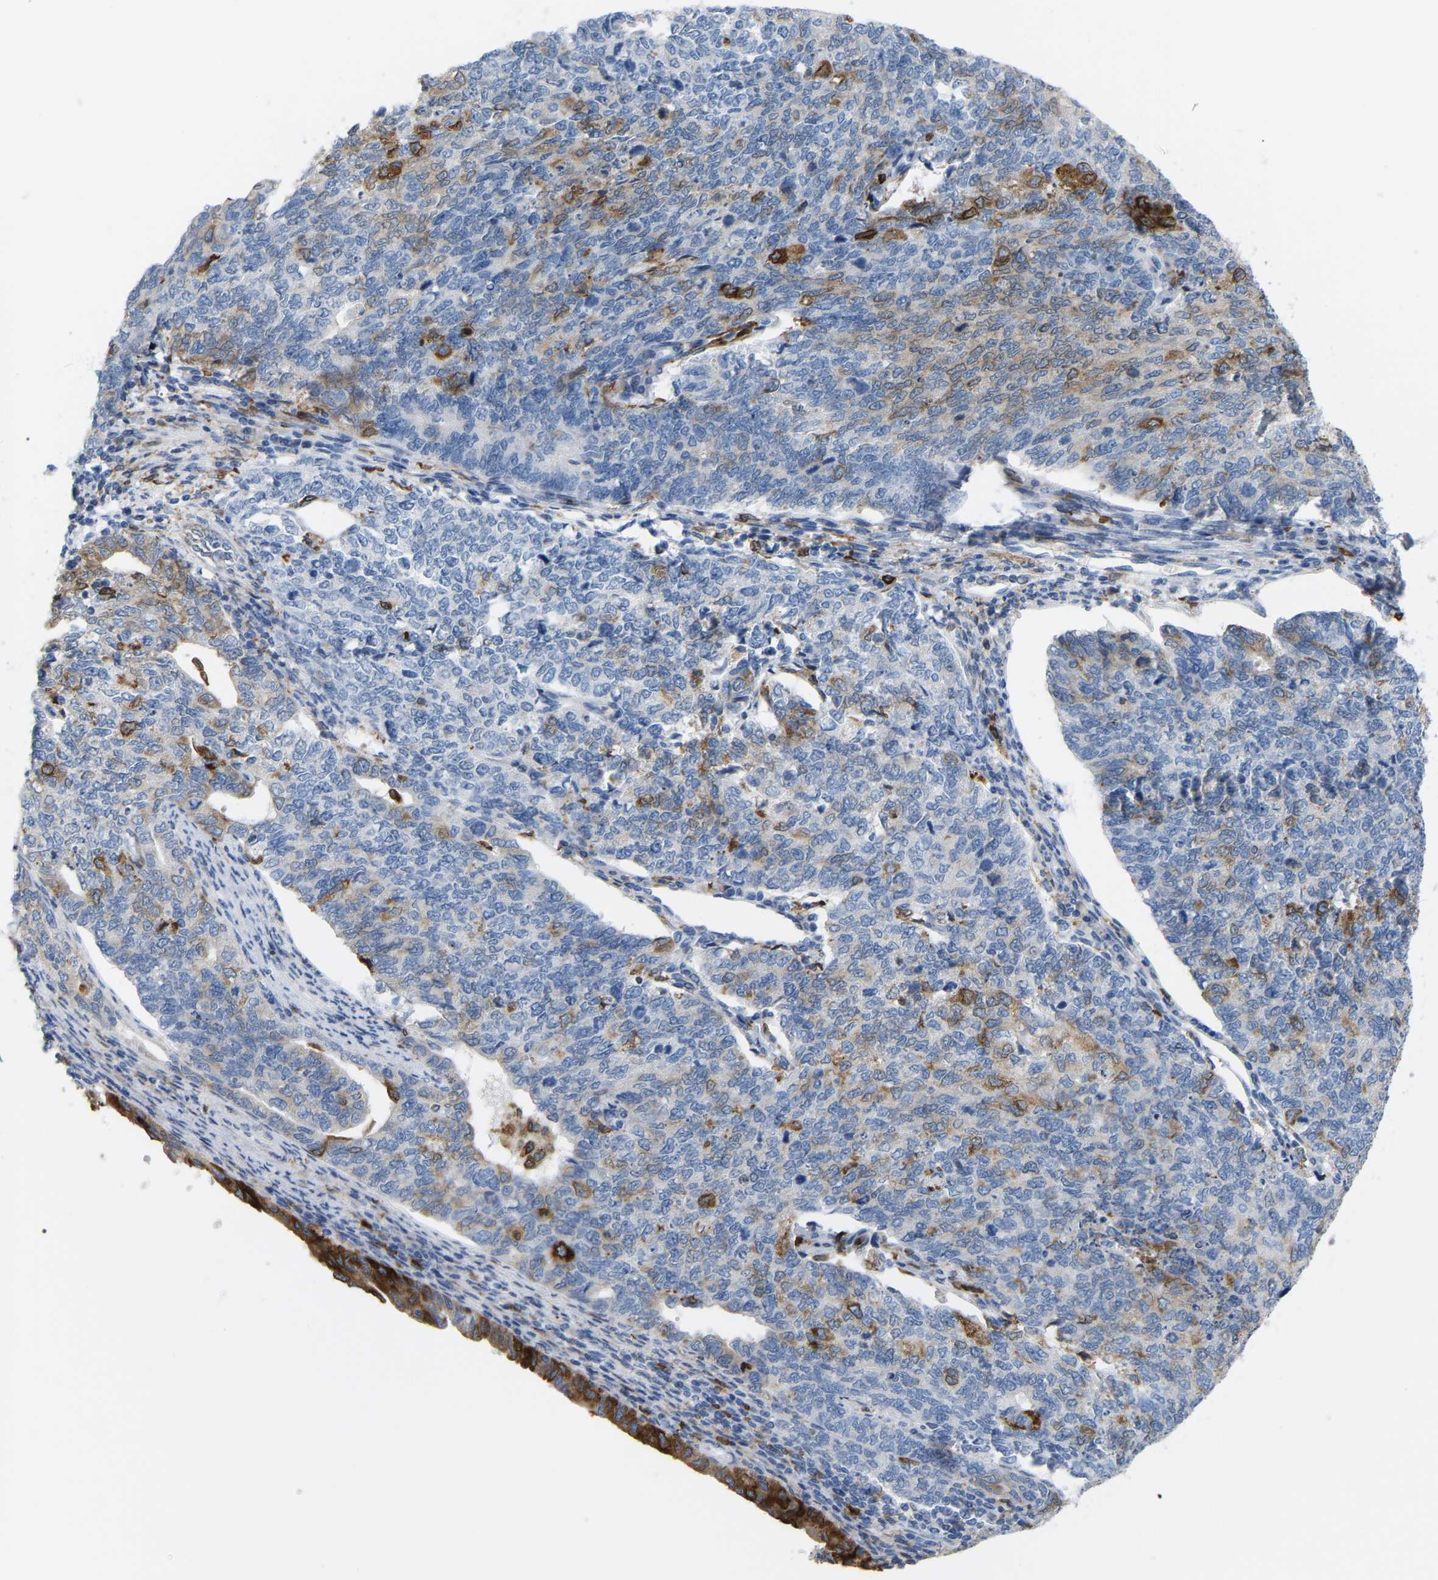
{"staining": {"intensity": "moderate", "quantity": "25%-75%", "location": "cytoplasmic/membranous"}, "tissue": "cervical cancer", "cell_type": "Tumor cells", "image_type": "cancer", "snomed": [{"axis": "morphology", "description": "Squamous cell carcinoma, NOS"}, {"axis": "topography", "description": "Cervix"}], "caption": "Tumor cells display medium levels of moderate cytoplasmic/membranous staining in approximately 25%-75% of cells in human cervical cancer (squamous cell carcinoma).", "gene": "PTGS1", "patient": {"sex": "female", "age": 63}}